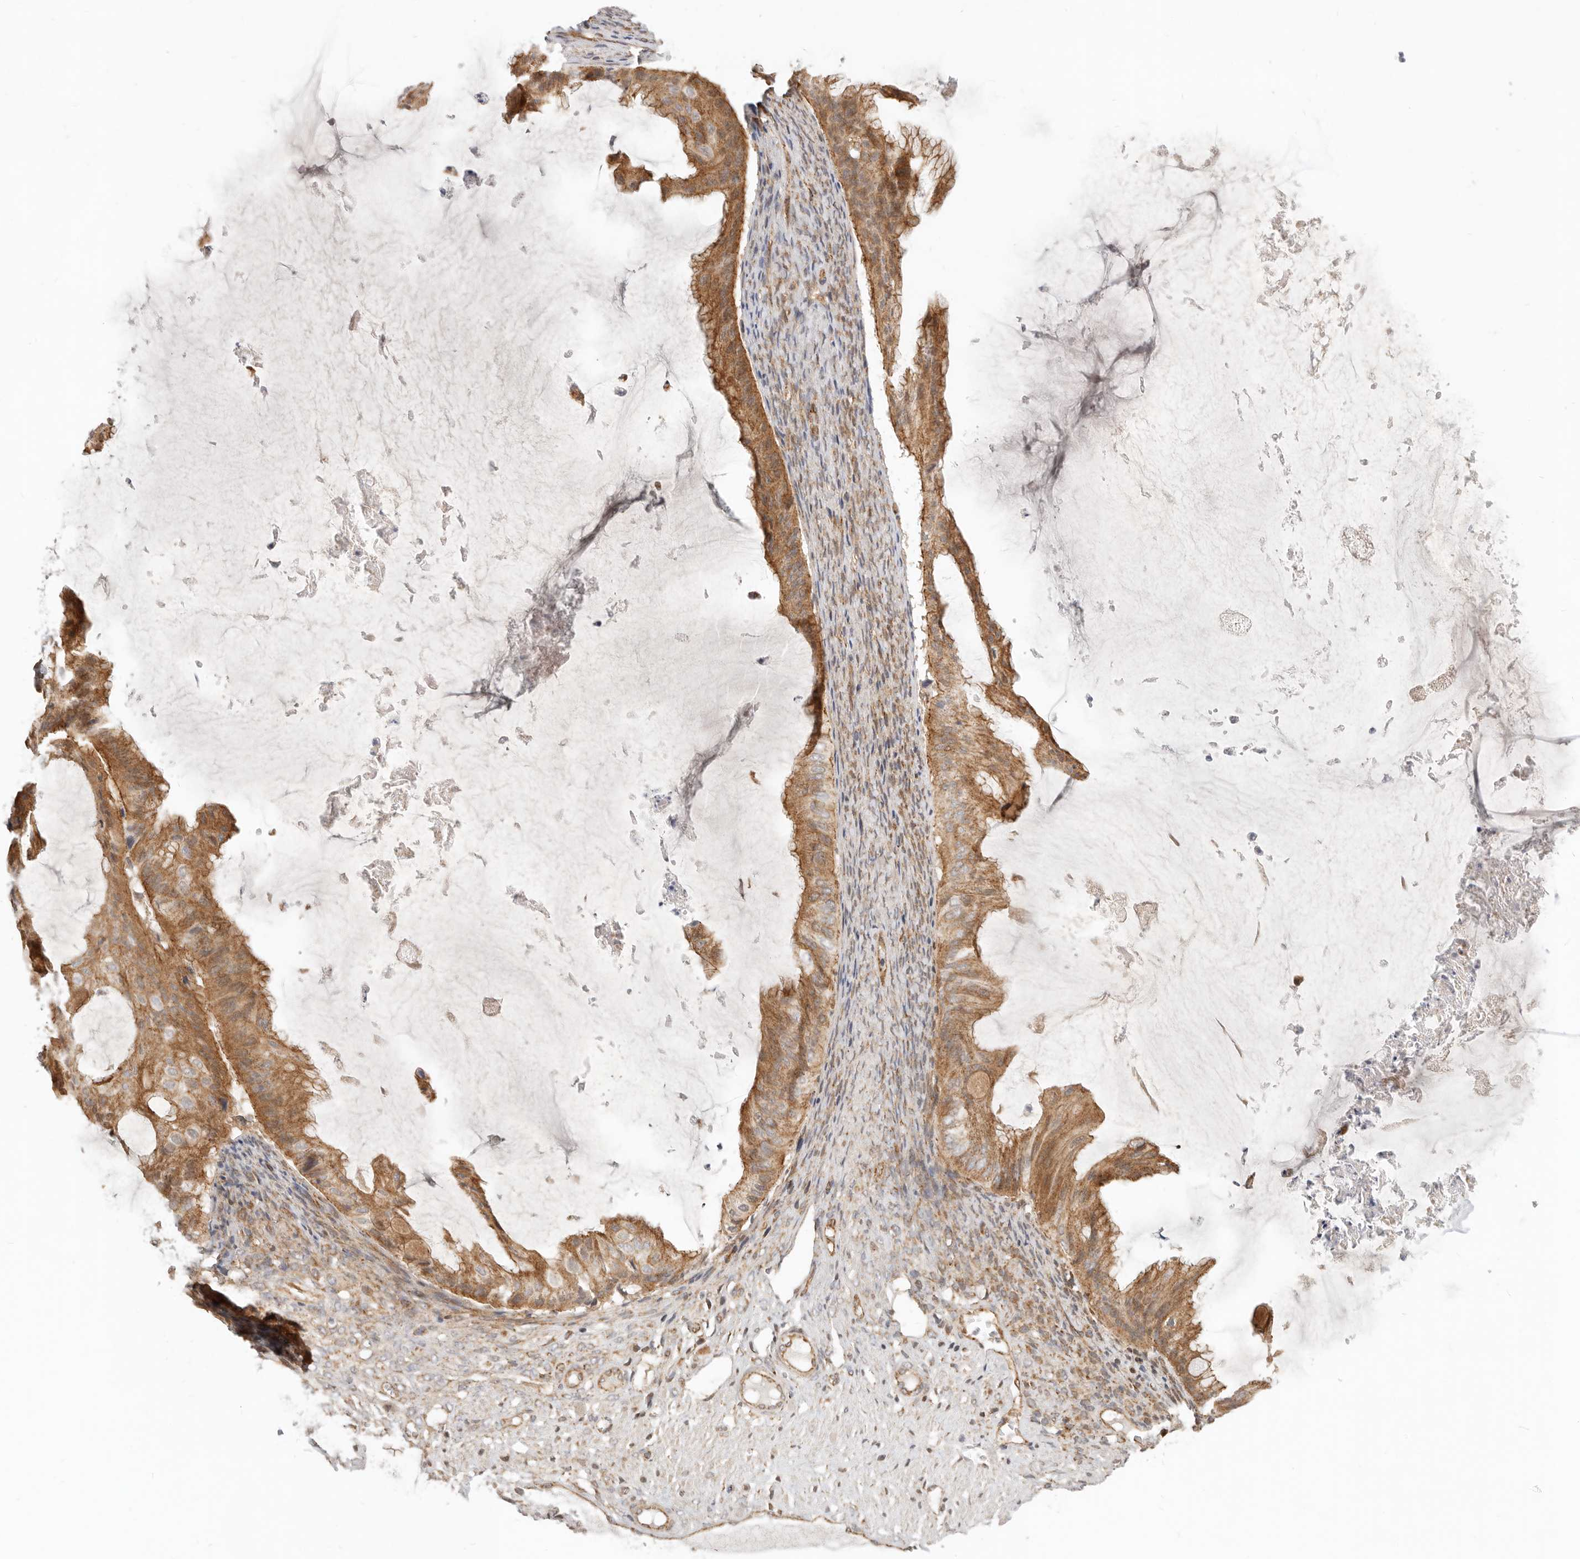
{"staining": {"intensity": "moderate", "quantity": ">75%", "location": "cytoplasmic/membranous"}, "tissue": "ovarian cancer", "cell_type": "Tumor cells", "image_type": "cancer", "snomed": [{"axis": "morphology", "description": "Cystadenocarcinoma, mucinous, NOS"}, {"axis": "topography", "description": "Ovary"}], "caption": "The photomicrograph reveals immunohistochemical staining of ovarian cancer. There is moderate cytoplasmic/membranous expression is seen in about >75% of tumor cells.", "gene": "USP49", "patient": {"sex": "female", "age": 61}}